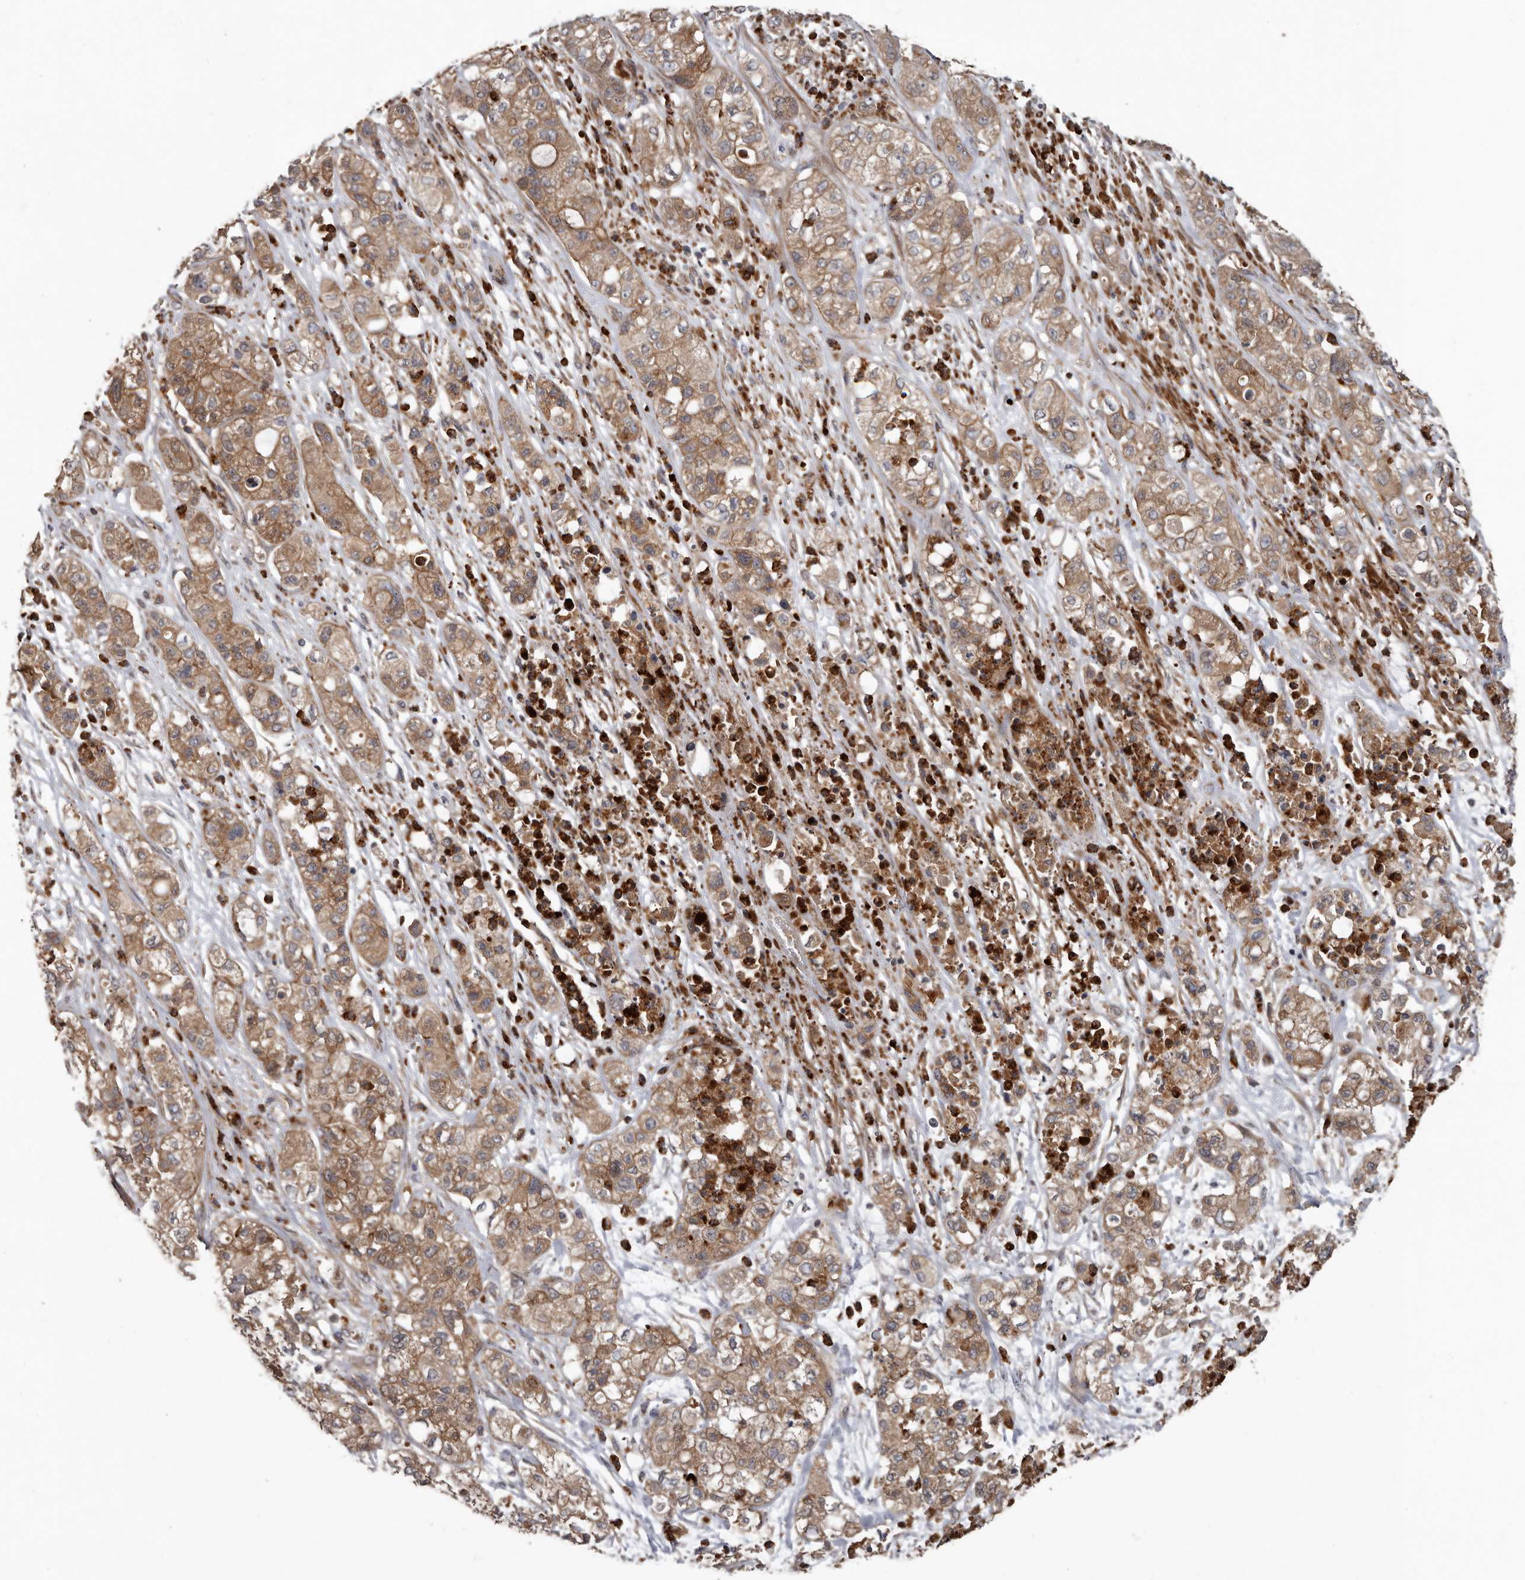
{"staining": {"intensity": "moderate", "quantity": ">75%", "location": "cytoplasmic/membranous"}, "tissue": "pancreatic cancer", "cell_type": "Tumor cells", "image_type": "cancer", "snomed": [{"axis": "morphology", "description": "Adenocarcinoma, NOS"}, {"axis": "topography", "description": "Pancreas"}], "caption": "Immunohistochemical staining of pancreatic adenocarcinoma displays medium levels of moderate cytoplasmic/membranous expression in approximately >75% of tumor cells.", "gene": "ARHGEF5", "patient": {"sex": "female", "age": 78}}